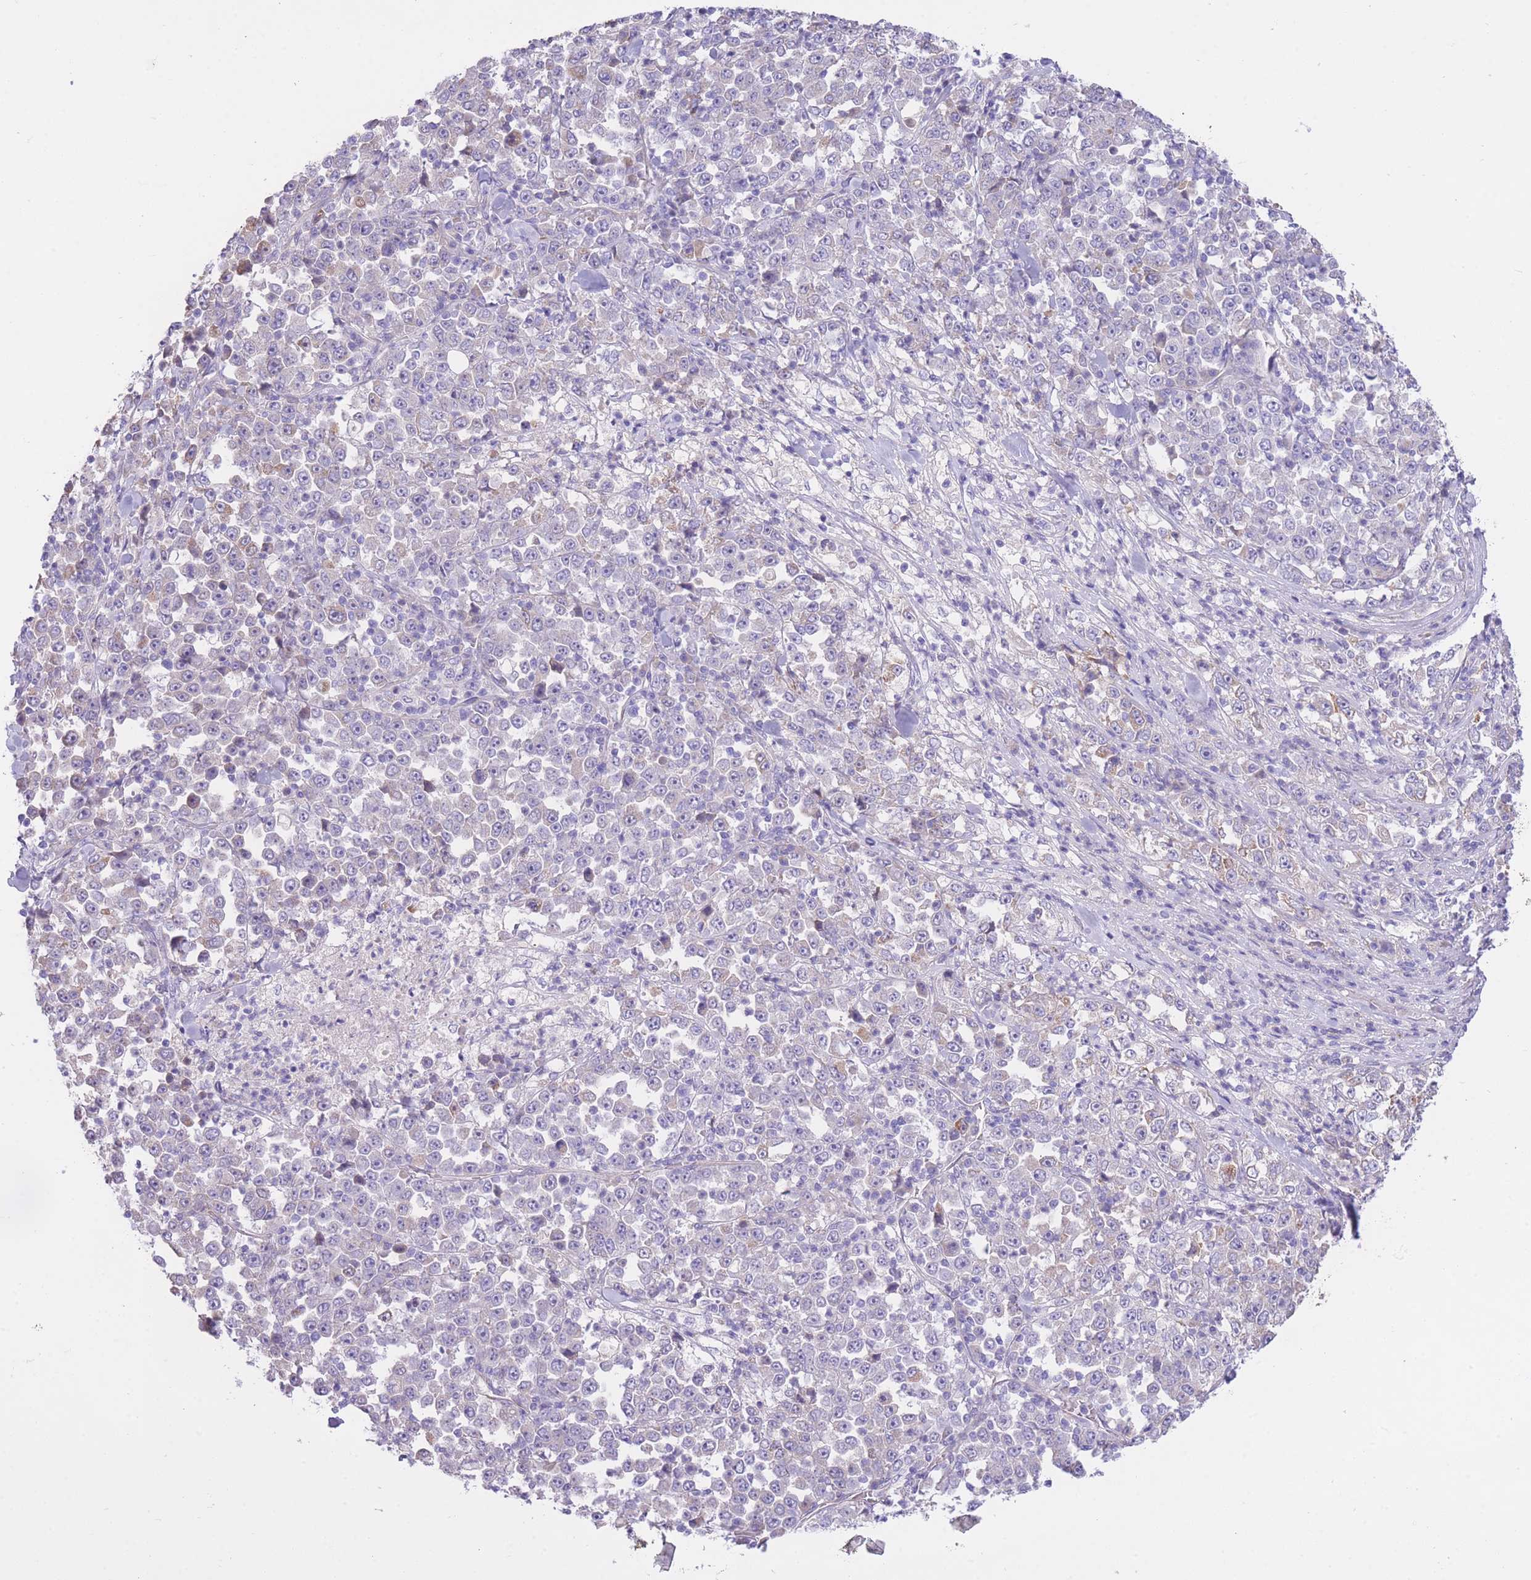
{"staining": {"intensity": "negative", "quantity": "none", "location": "none"}, "tissue": "stomach cancer", "cell_type": "Tumor cells", "image_type": "cancer", "snomed": [{"axis": "morphology", "description": "Normal tissue, NOS"}, {"axis": "morphology", "description": "Adenocarcinoma, NOS"}, {"axis": "topography", "description": "Stomach, upper"}, {"axis": "topography", "description": "Stomach"}], "caption": "There is no significant positivity in tumor cells of stomach adenocarcinoma. The staining was performed using DAB (3,3'-diaminobenzidine) to visualize the protein expression in brown, while the nuclei were stained in blue with hematoxylin (Magnification: 20x).", "gene": "PGM1", "patient": {"sex": "male", "age": 59}}